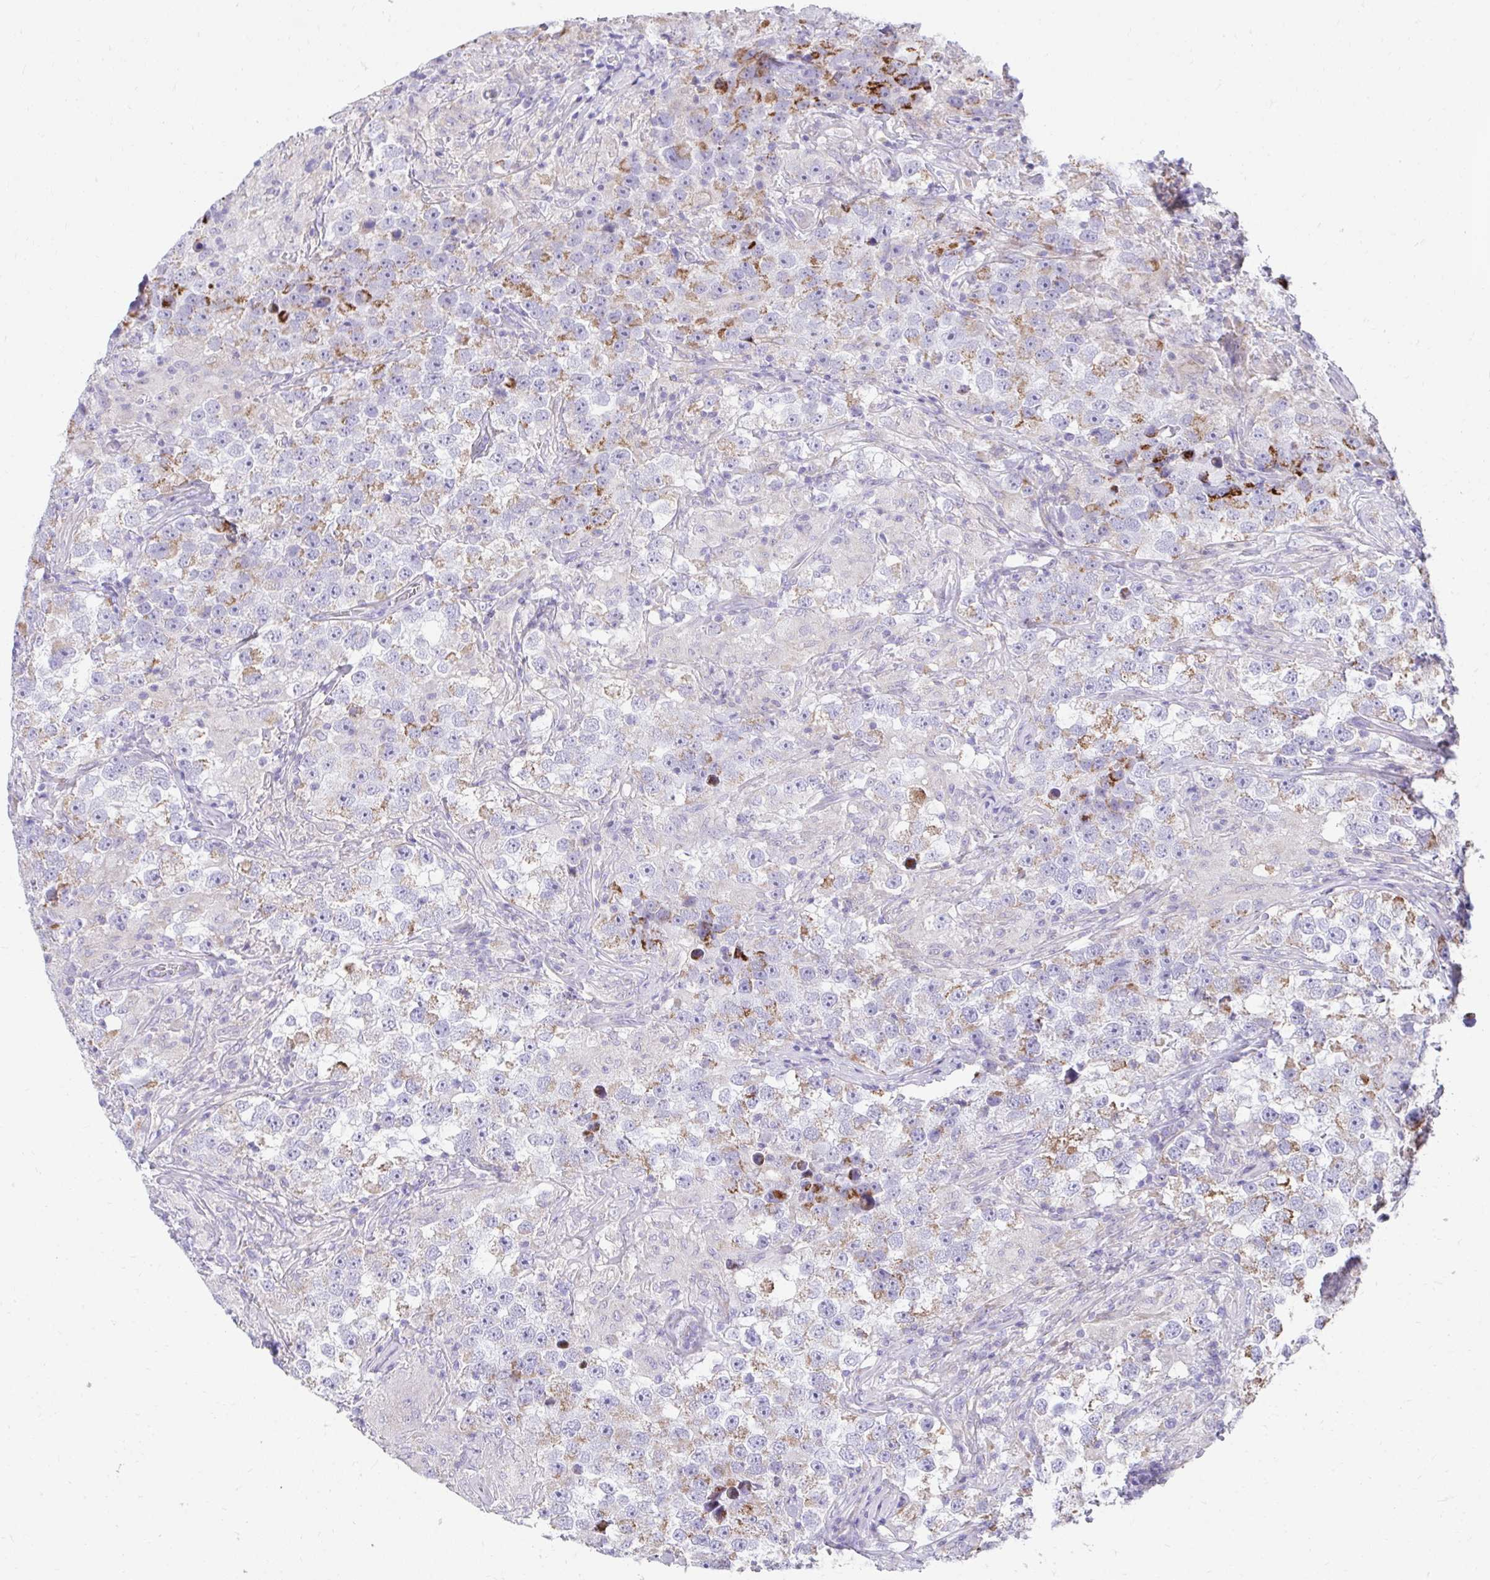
{"staining": {"intensity": "moderate", "quantity": "<25%", "location": "cytoplasmic/membranous"}, "tissue": "testis cancer", "cell_type": "Tumor cells", "image_type": "cancer", "snomed": [{"axis": "morphology", "description": "Seminoma, NOS"}, {"axis": "topography", "description": "Testis"}], "caption": "Moderate cytoplasmic/membranous protein staining is present in about <25% of tumor cells in testis cancer.", "gene": "PRRG3", "patient": {"sex": "male", "age": 46}}